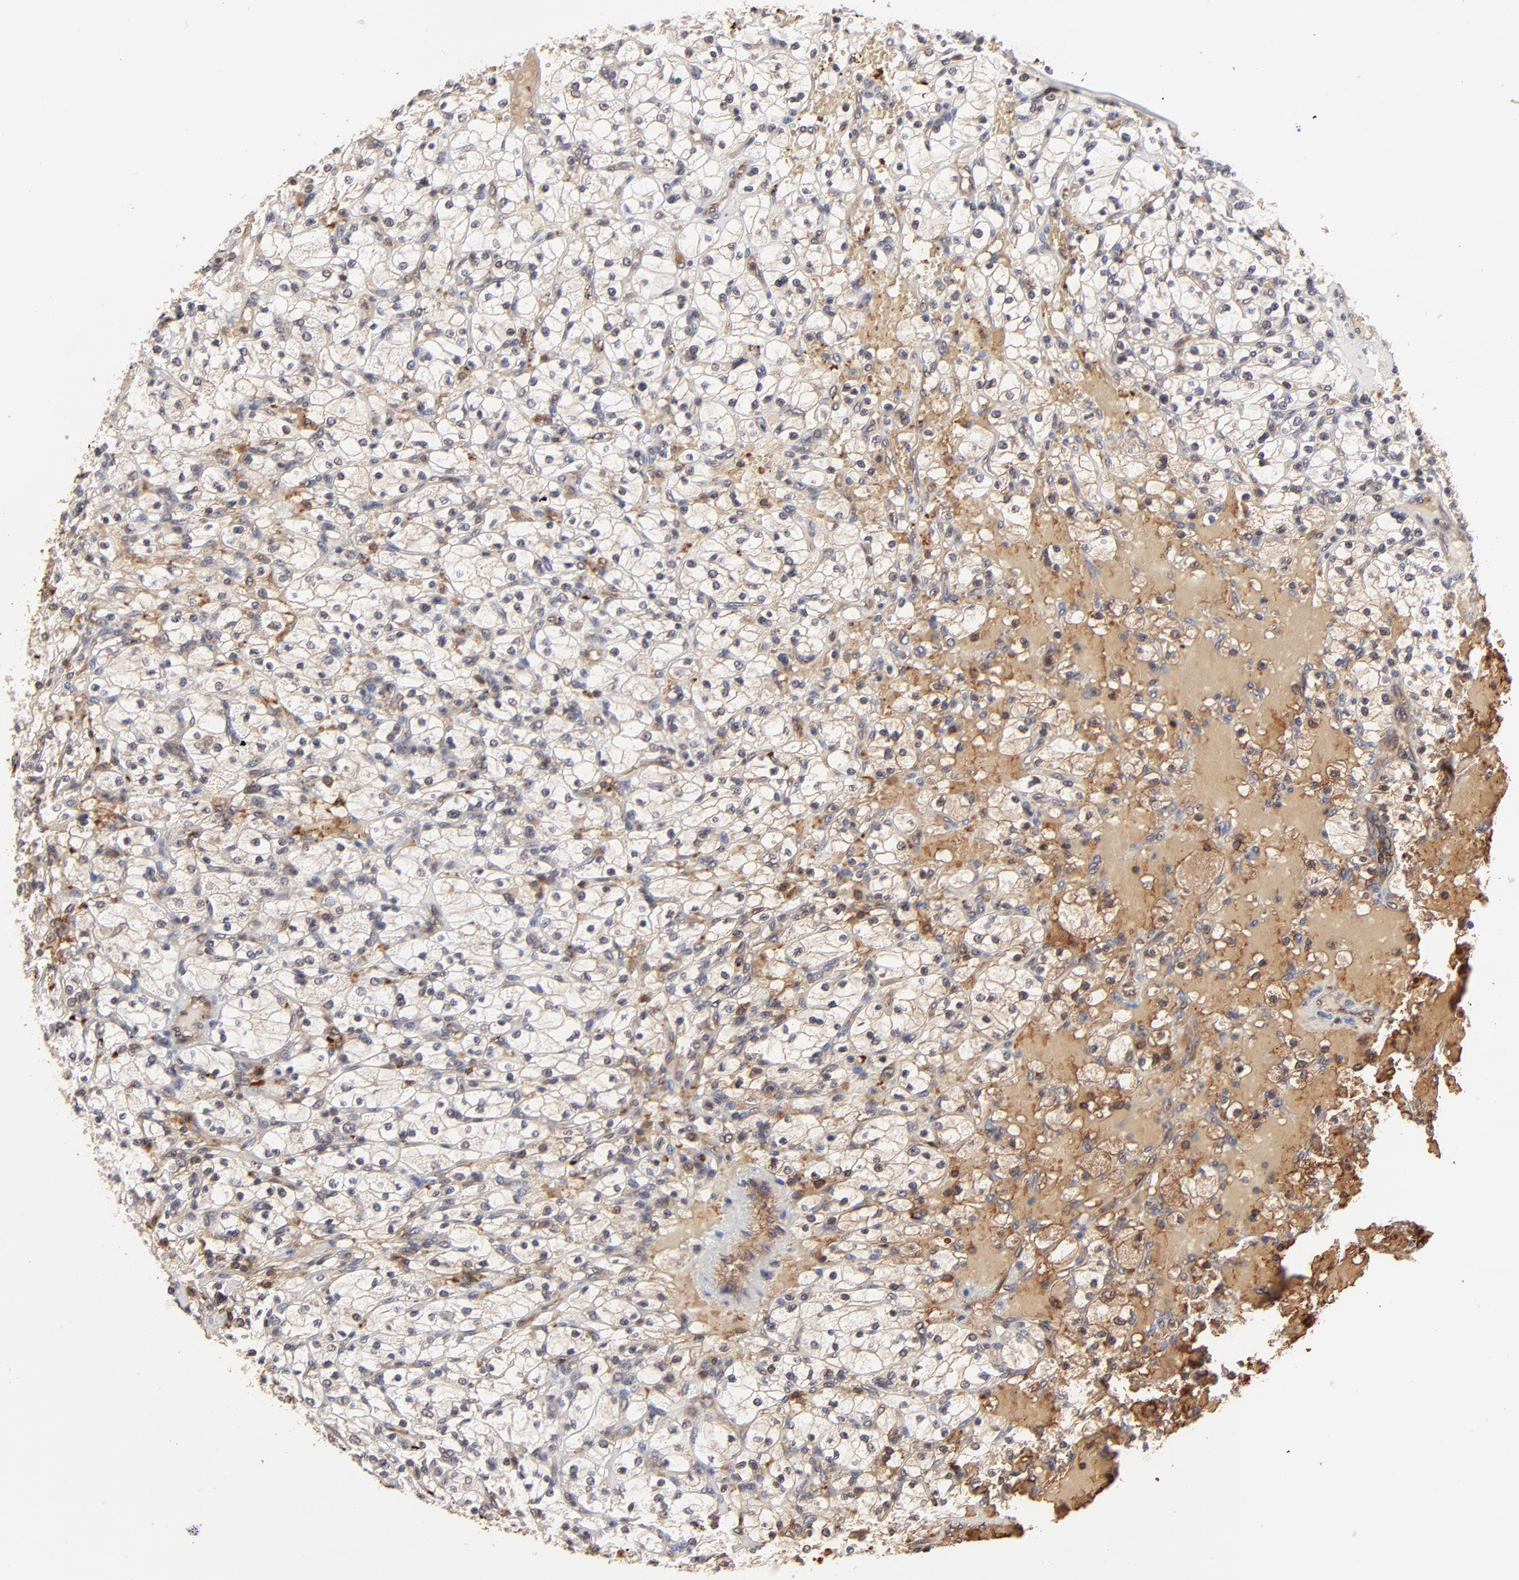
{"staining": {"intensity": "negative", "quantity": "none", "location": "none"}, "tissue": "renal cancer", "cell_type": "Tumor cells", "image_type": "cancer", "snomed": [{"axis": "morphology", "description": "Adenocarcinoma, NOS"}, {"axis": "topography", "description": "Kidney"}], "caption": "DAB immunohistochemical staining of human renal cancer exhibits no significant staining in tumor cells.", "gene": "CASP10", "patient": {"sex": "female", "age": 83}}